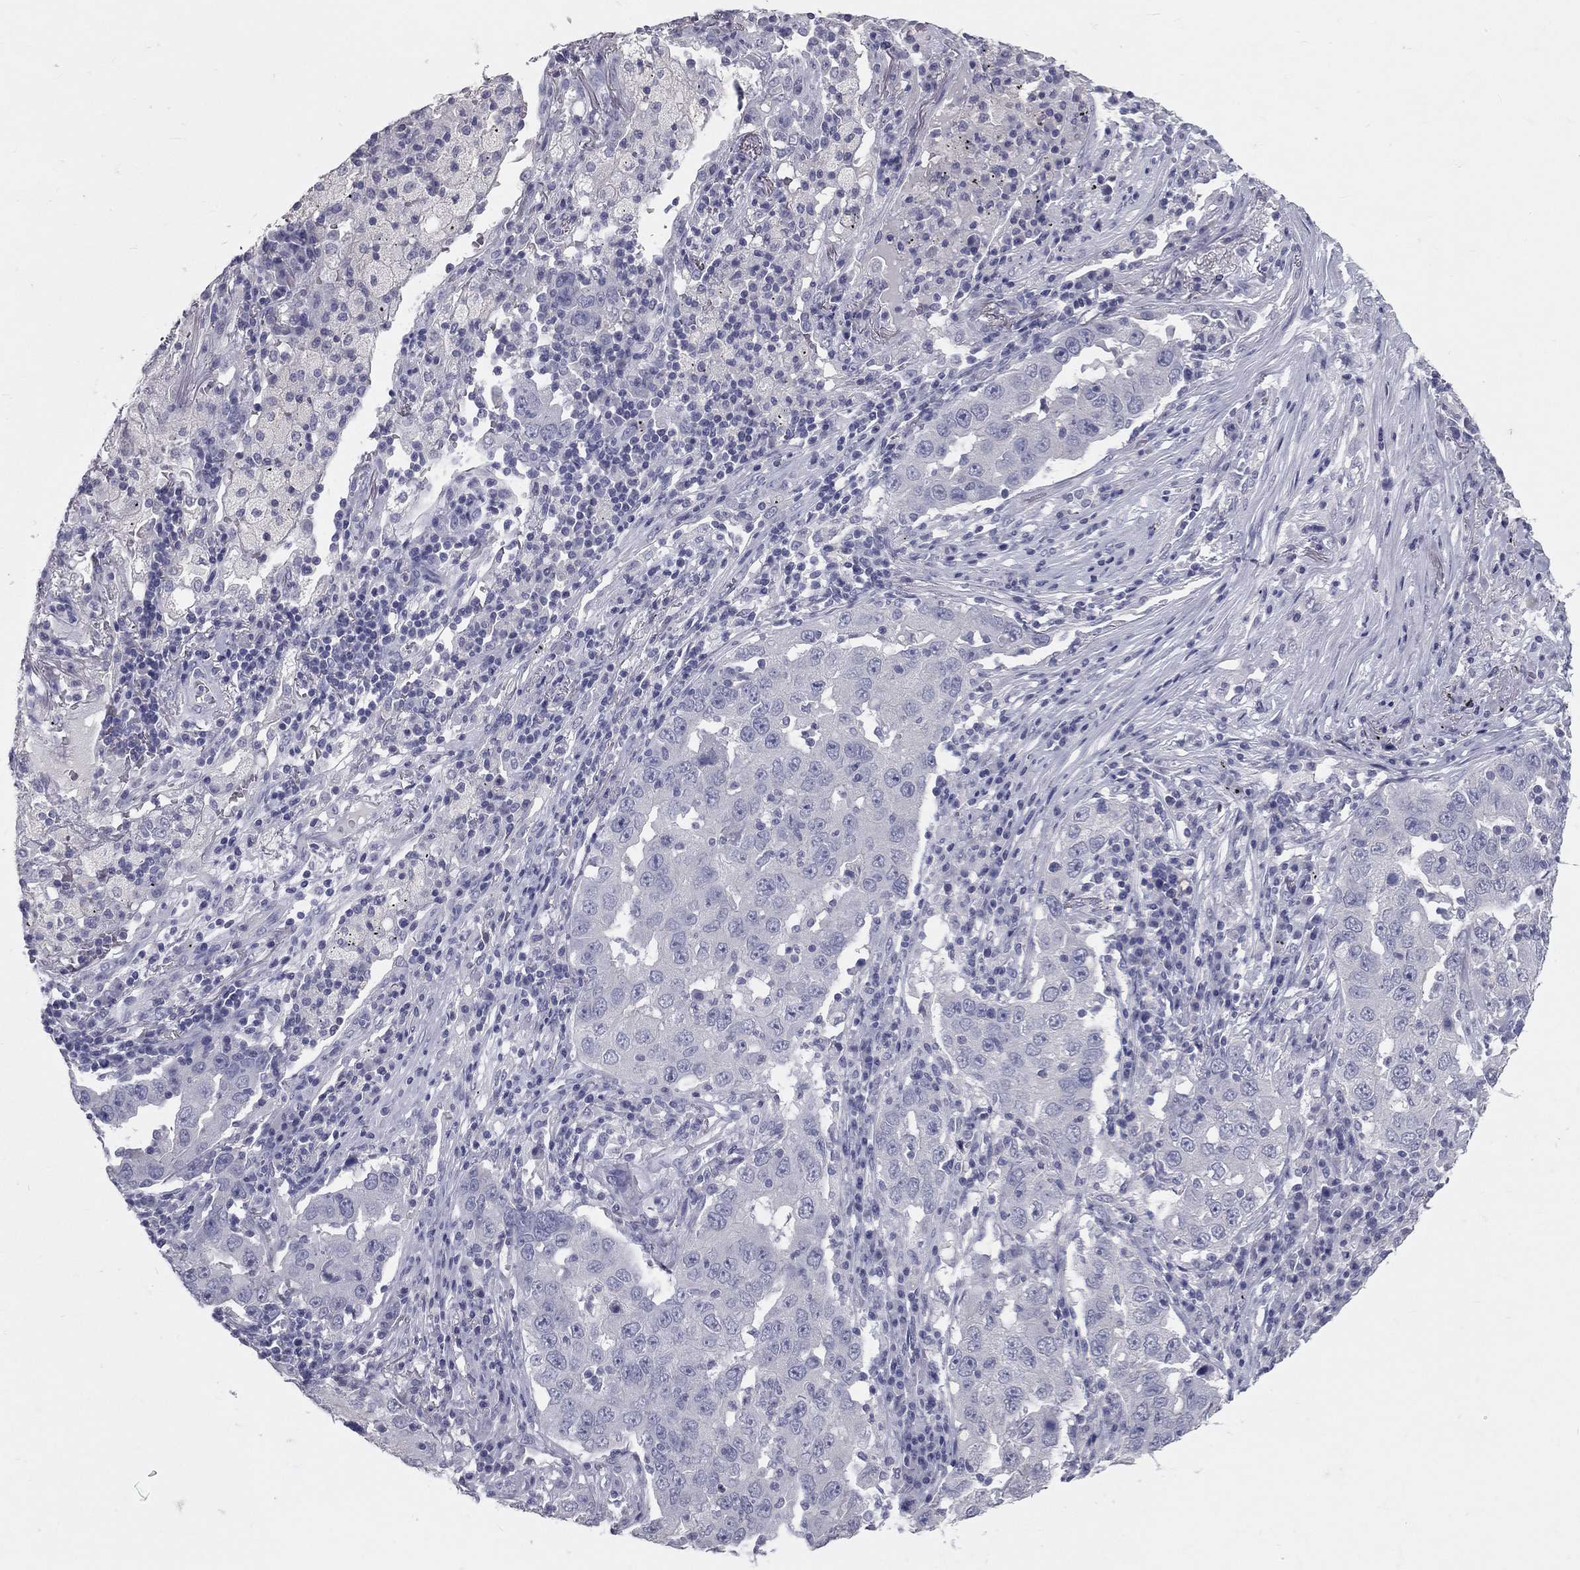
{"staining": {"intensity": "negative", "quantity": "none", "location": "none"}, "tissue": "lung cancer", "cell_type": "Tumor cells", "image_type": "cancer", "snomed": [{"axis": "morphology", "description": "Adenocarcinoma, NOS"}, {"axis": "topography", "description": "Lung"}], "caption": "The histopathology image shows no significant positivity in tumor cells of lung adenocarcinoma.", "gene": "TFPI2", "patient": {"sex": "male", "age": 73}}